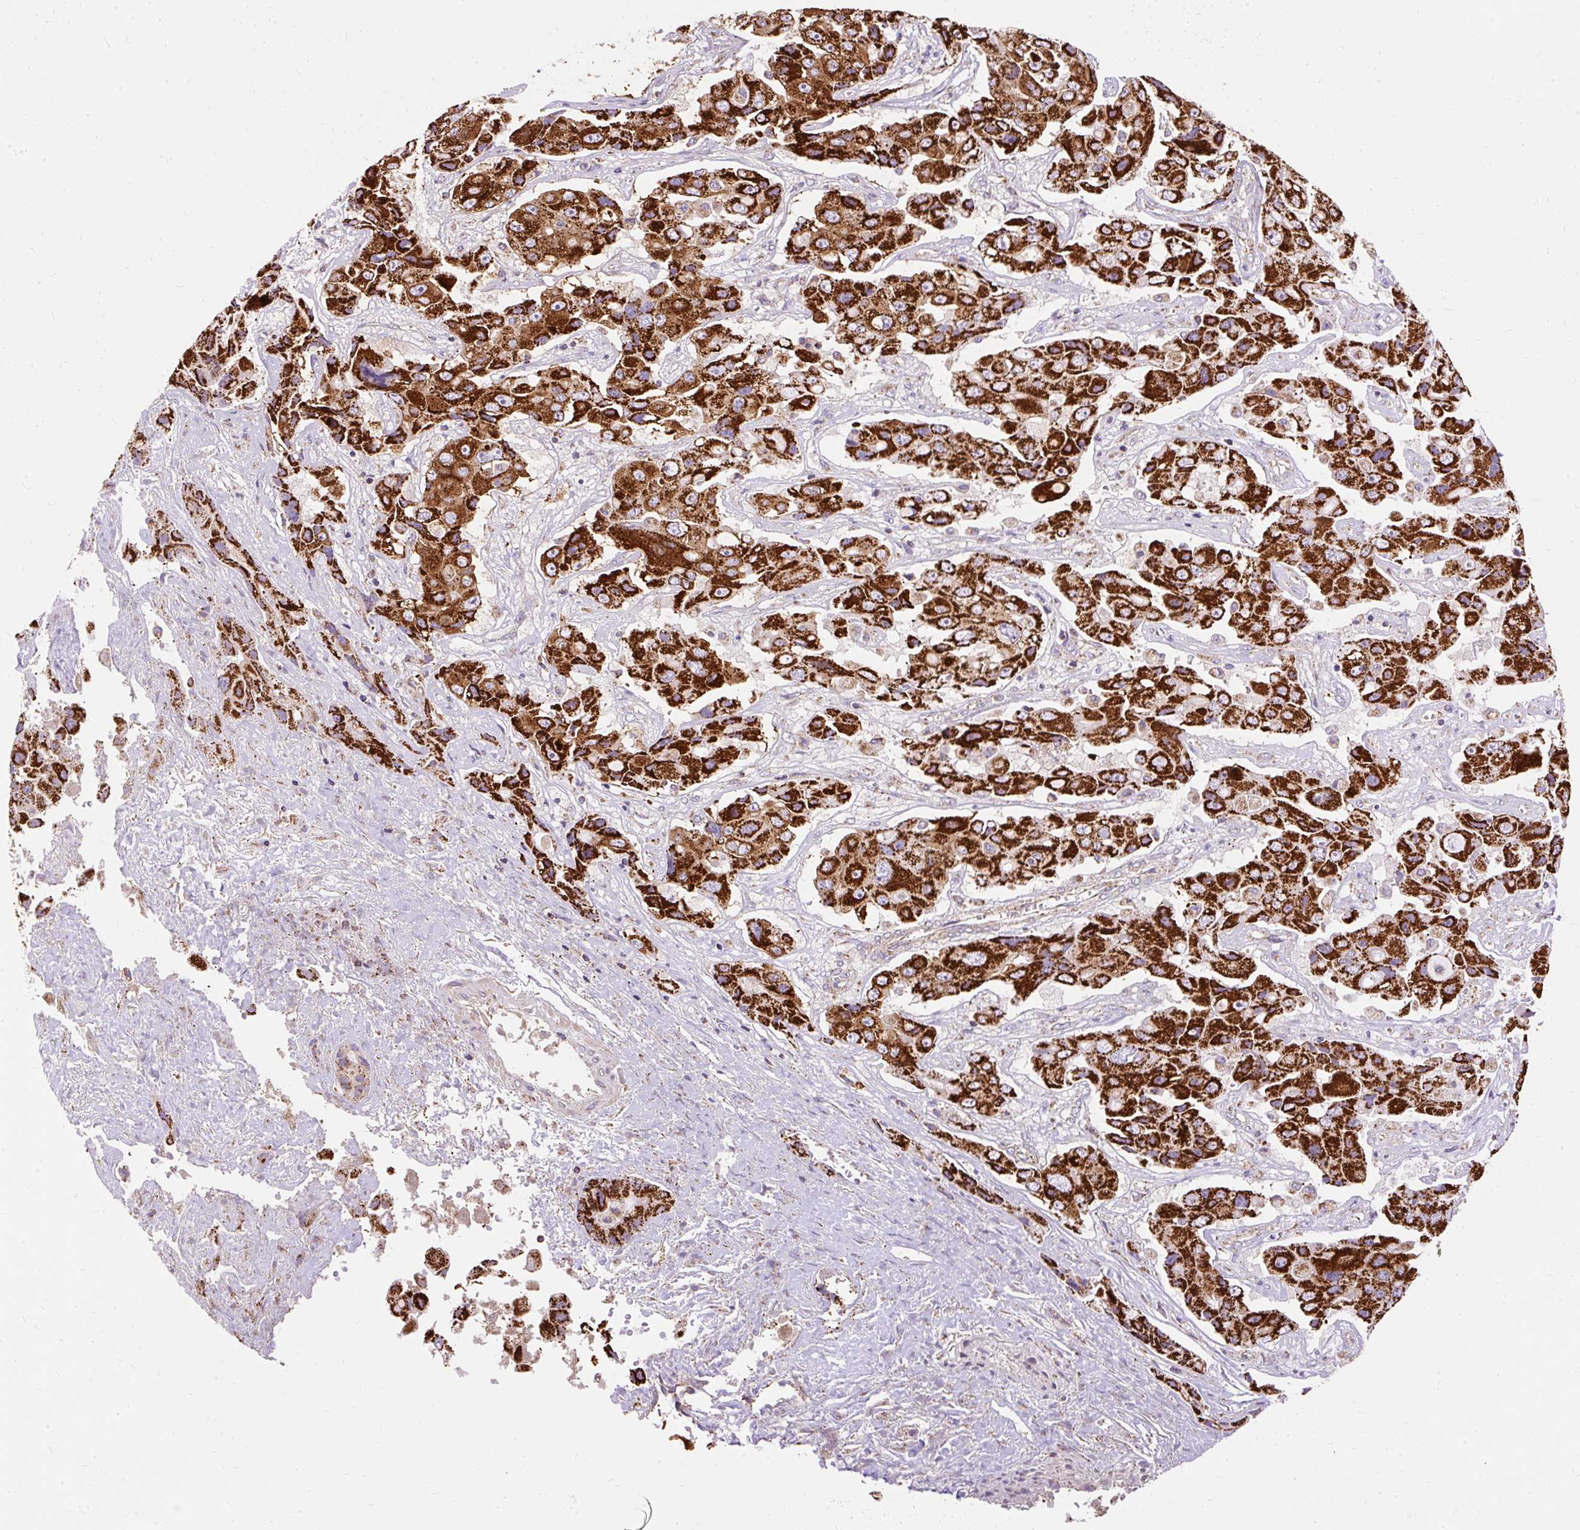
{"staining": {"intensity": "strong", "quantity": ">75%", "location": "cytoplasmic/membranous"}, "tissue": "liver cancer", "cell_type": "Tumor cells", "image_type": "cancer", "snomed": [{"axis": "morphology", "description": "Cholangiocarcinoma"}, {"axis": "topography", "description": "Liver"}], "caption": "Immunohistochemical staining of liver cancer (cholangiocarcinoma) demonstrates high levels of strong cytoplasmic/membranous protein positivity in about >75% of tumor cells.", "gene": "CEP290", "patient": {"sex": "male", "age": 67}}